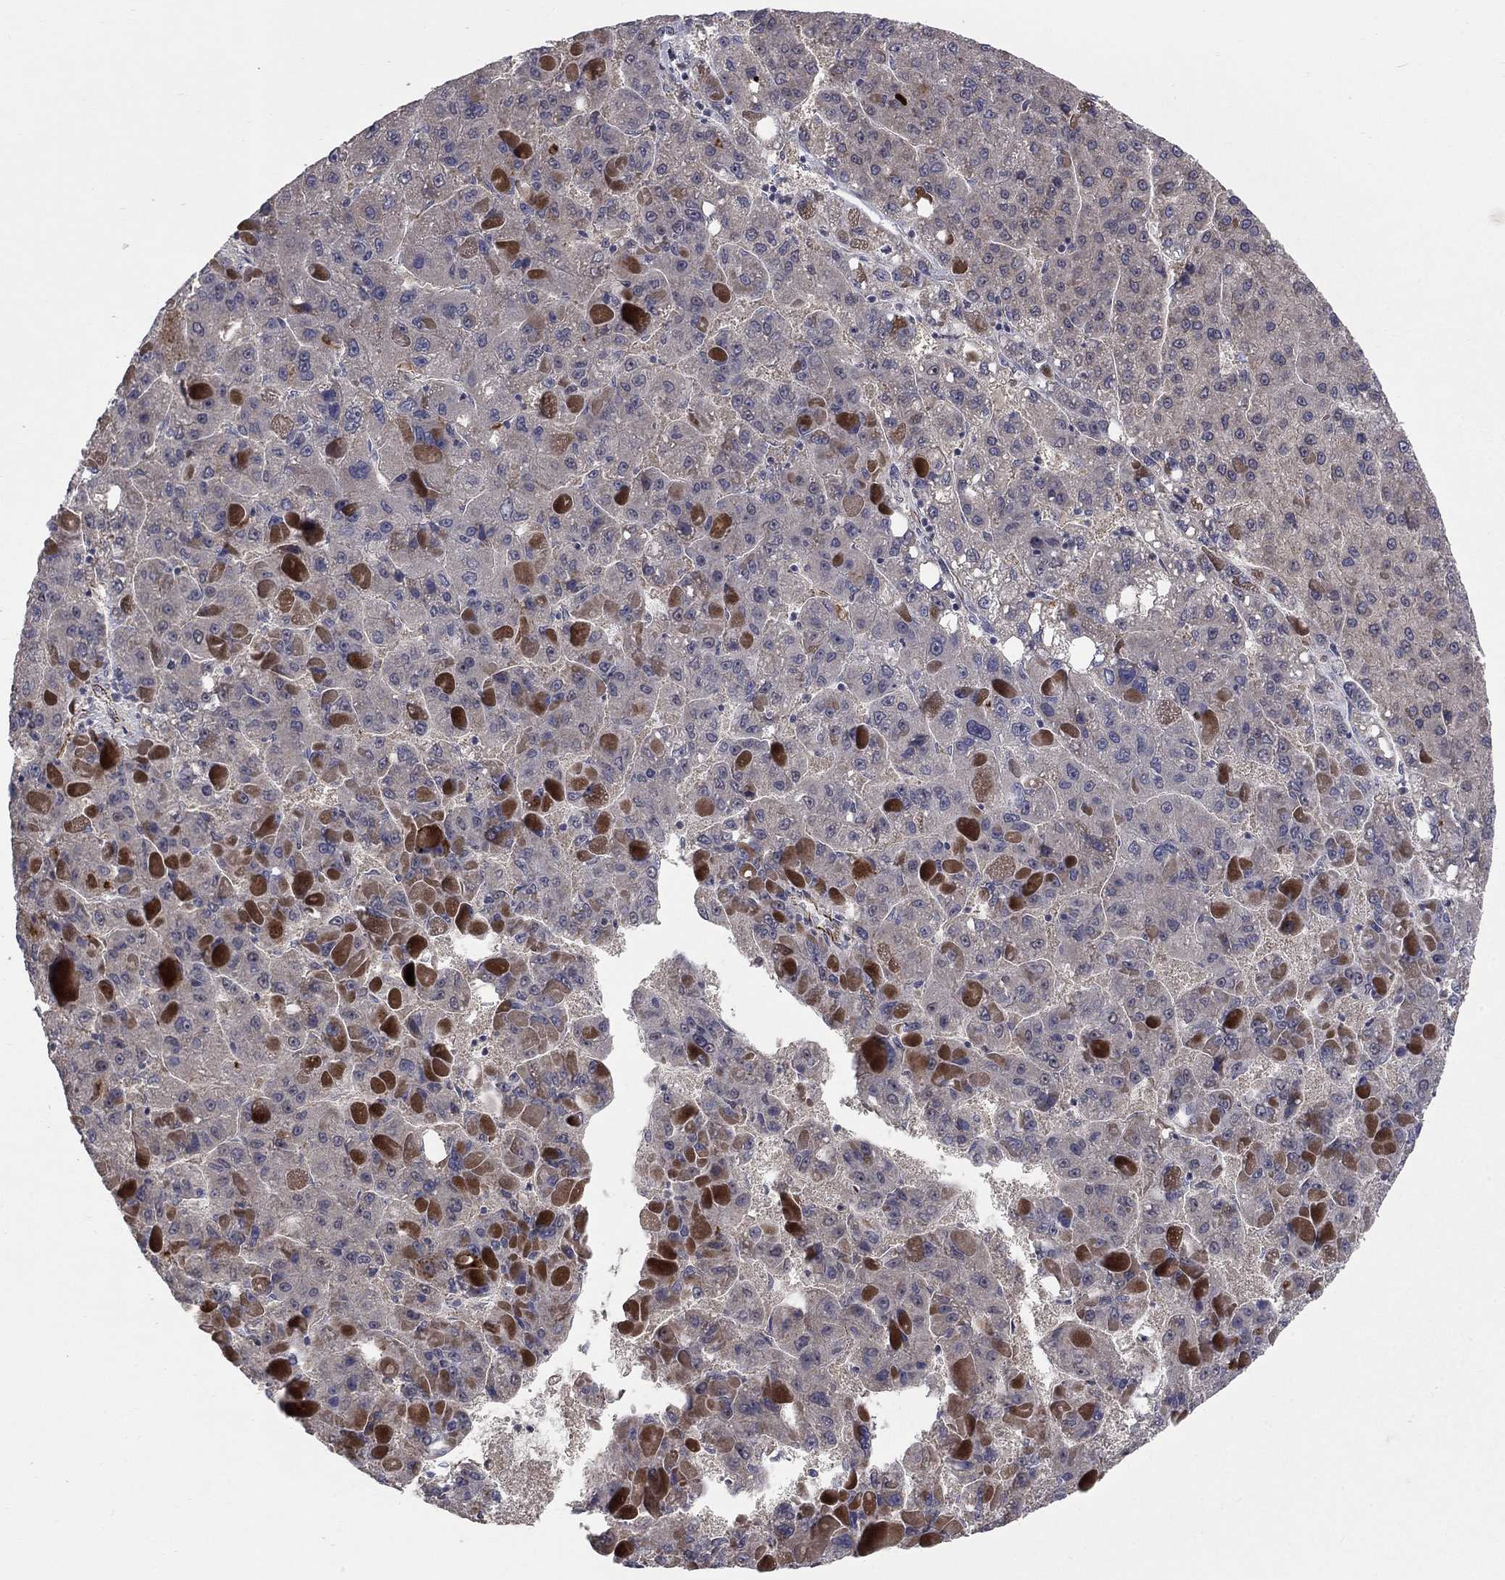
{"staining": {"intensity": "strong", "quantity": "<25%", "location": "cytoplasmic/membranous"}, "tissue": "liver cancer", "cell_type": "Tumor cells", "image_type": "cancer", "snomed": [{"axis": "morphology", "description": "Carcinoma, Hepatocellular, NOS"}, {"axis": "topography", "description": "Liver"}], "caption": "Human hepatocellular carcinoma (liver) stained with a protein marker exhibits strong staining in tumor cells.", "gene": "MSRA", "patient": {"sex": "female", "age": 82}}